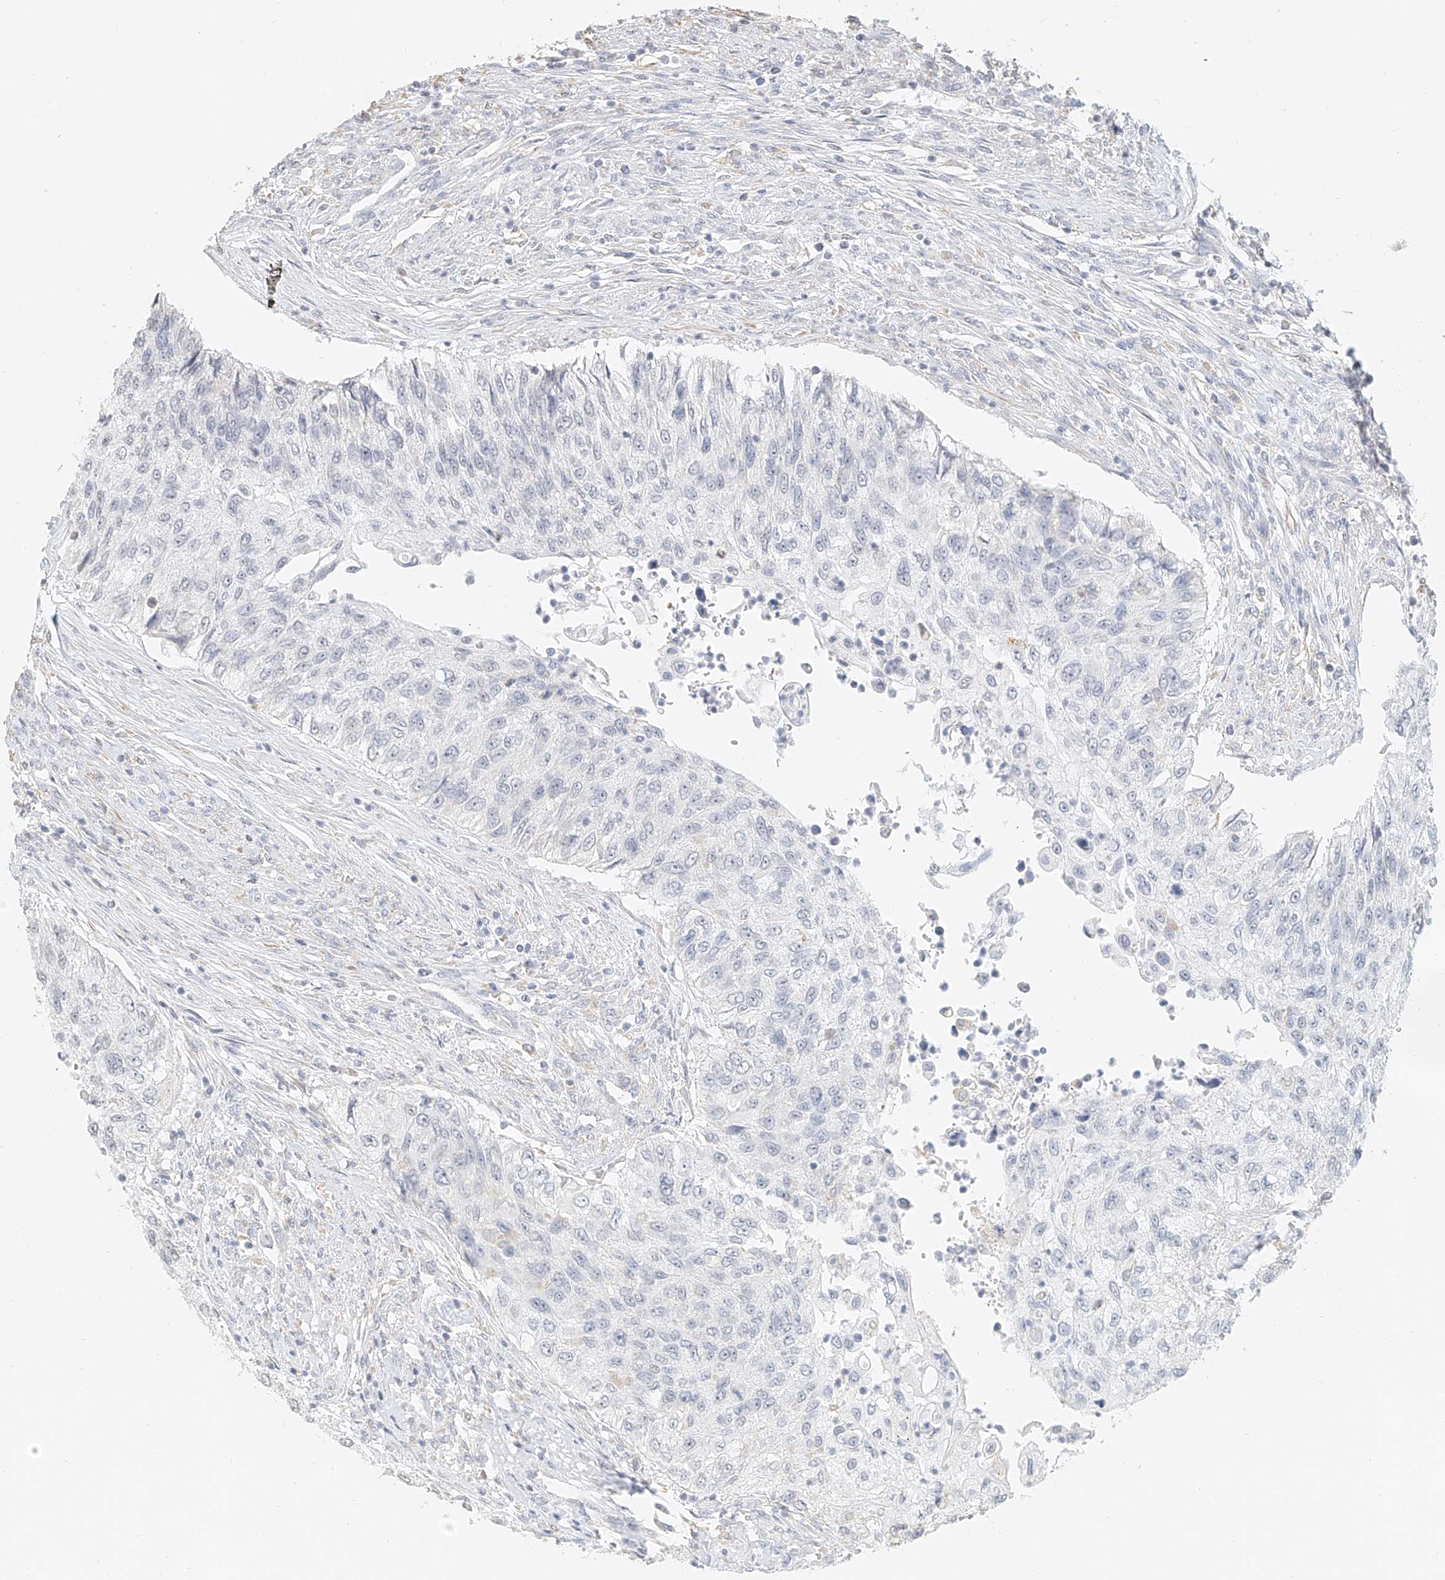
{"staining": {"intensity": "negative", "quantity": "none", "location": "none"}, "tissue": "urothelial cancer", "cell_type": "Tumor cells", "image_type": "cancer", "snomed": [{"axis": "morphology", "description": "Urothelial carcinoma, High grade"}, {"axis": "topography", "description": "Urinary bladder"}], "caption": "High power microscopy image of an immunohistochemistry (IHC) histopathology image of urothelial cancer, revealing no significant expression in tumor cells.", "gene": "CXorf58", "patient": {"sex": "female", "age": 60}}